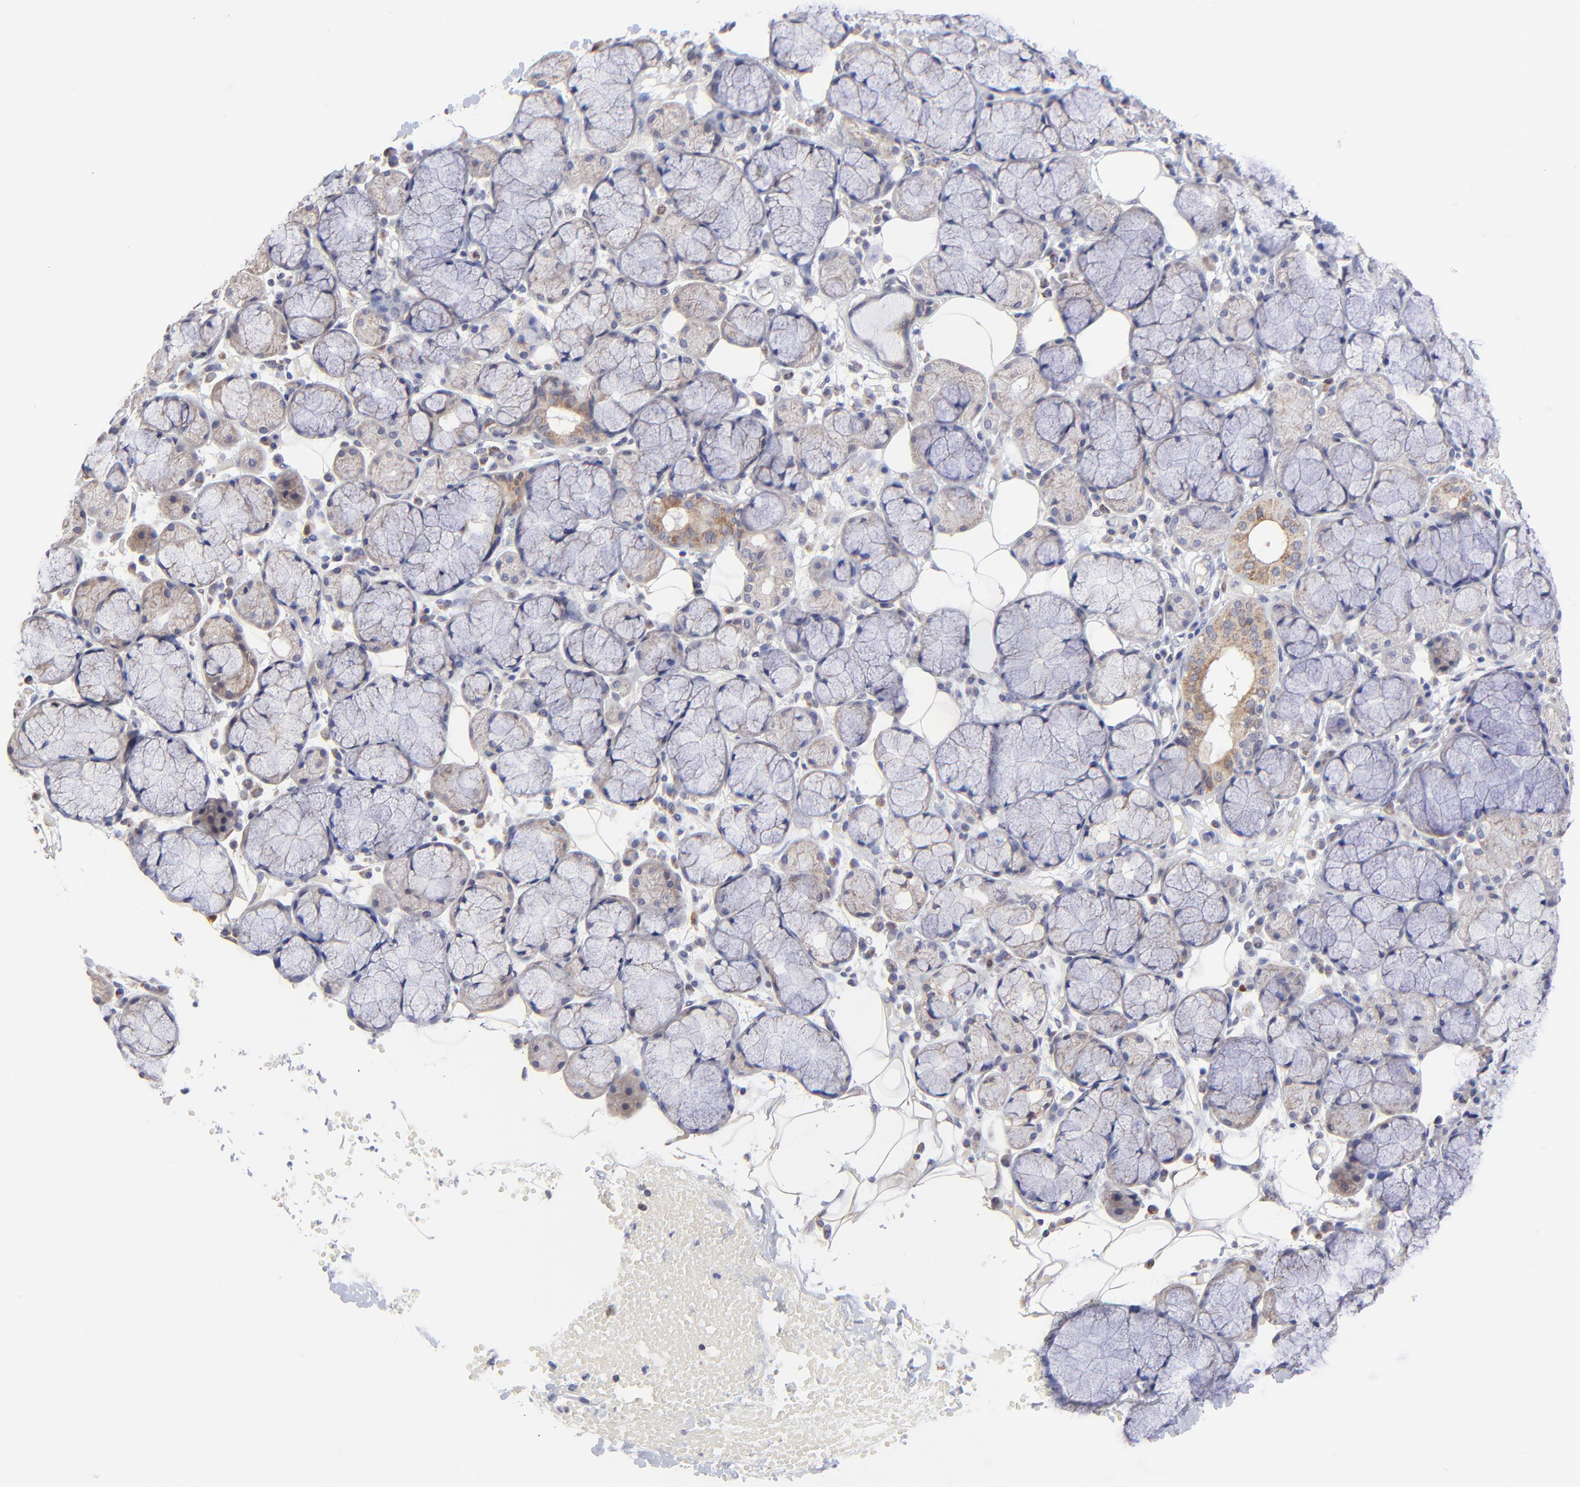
{"staining": {"intensity": "weak", "quantity": ">75%", "location": "cytoplasmic/membranous"}, "tissue": "salivary gland", "cell_type": "Glandular cells", "image_type": "normal", "snomed": [{"axis": "morphology", "description": "Normal tissue, NOS"}, {"axis": "topography", "description": "Skeletal muscle"}, {"axis": "topography", "description": "Oral tissue"}, {"axis": "topography", "description": "Salivary gland"}, {"axis": "topography", "description": "Peripheral nerve tissue"}], "caption": "Immunohistochemical staining of normal human salivary gland exhibits low levels of weak cytoplasmic/membranous staining in approximately >75% of glandular cells.", "gene": "FBXL12", "patient": {"sex": "male", "age": 54}}